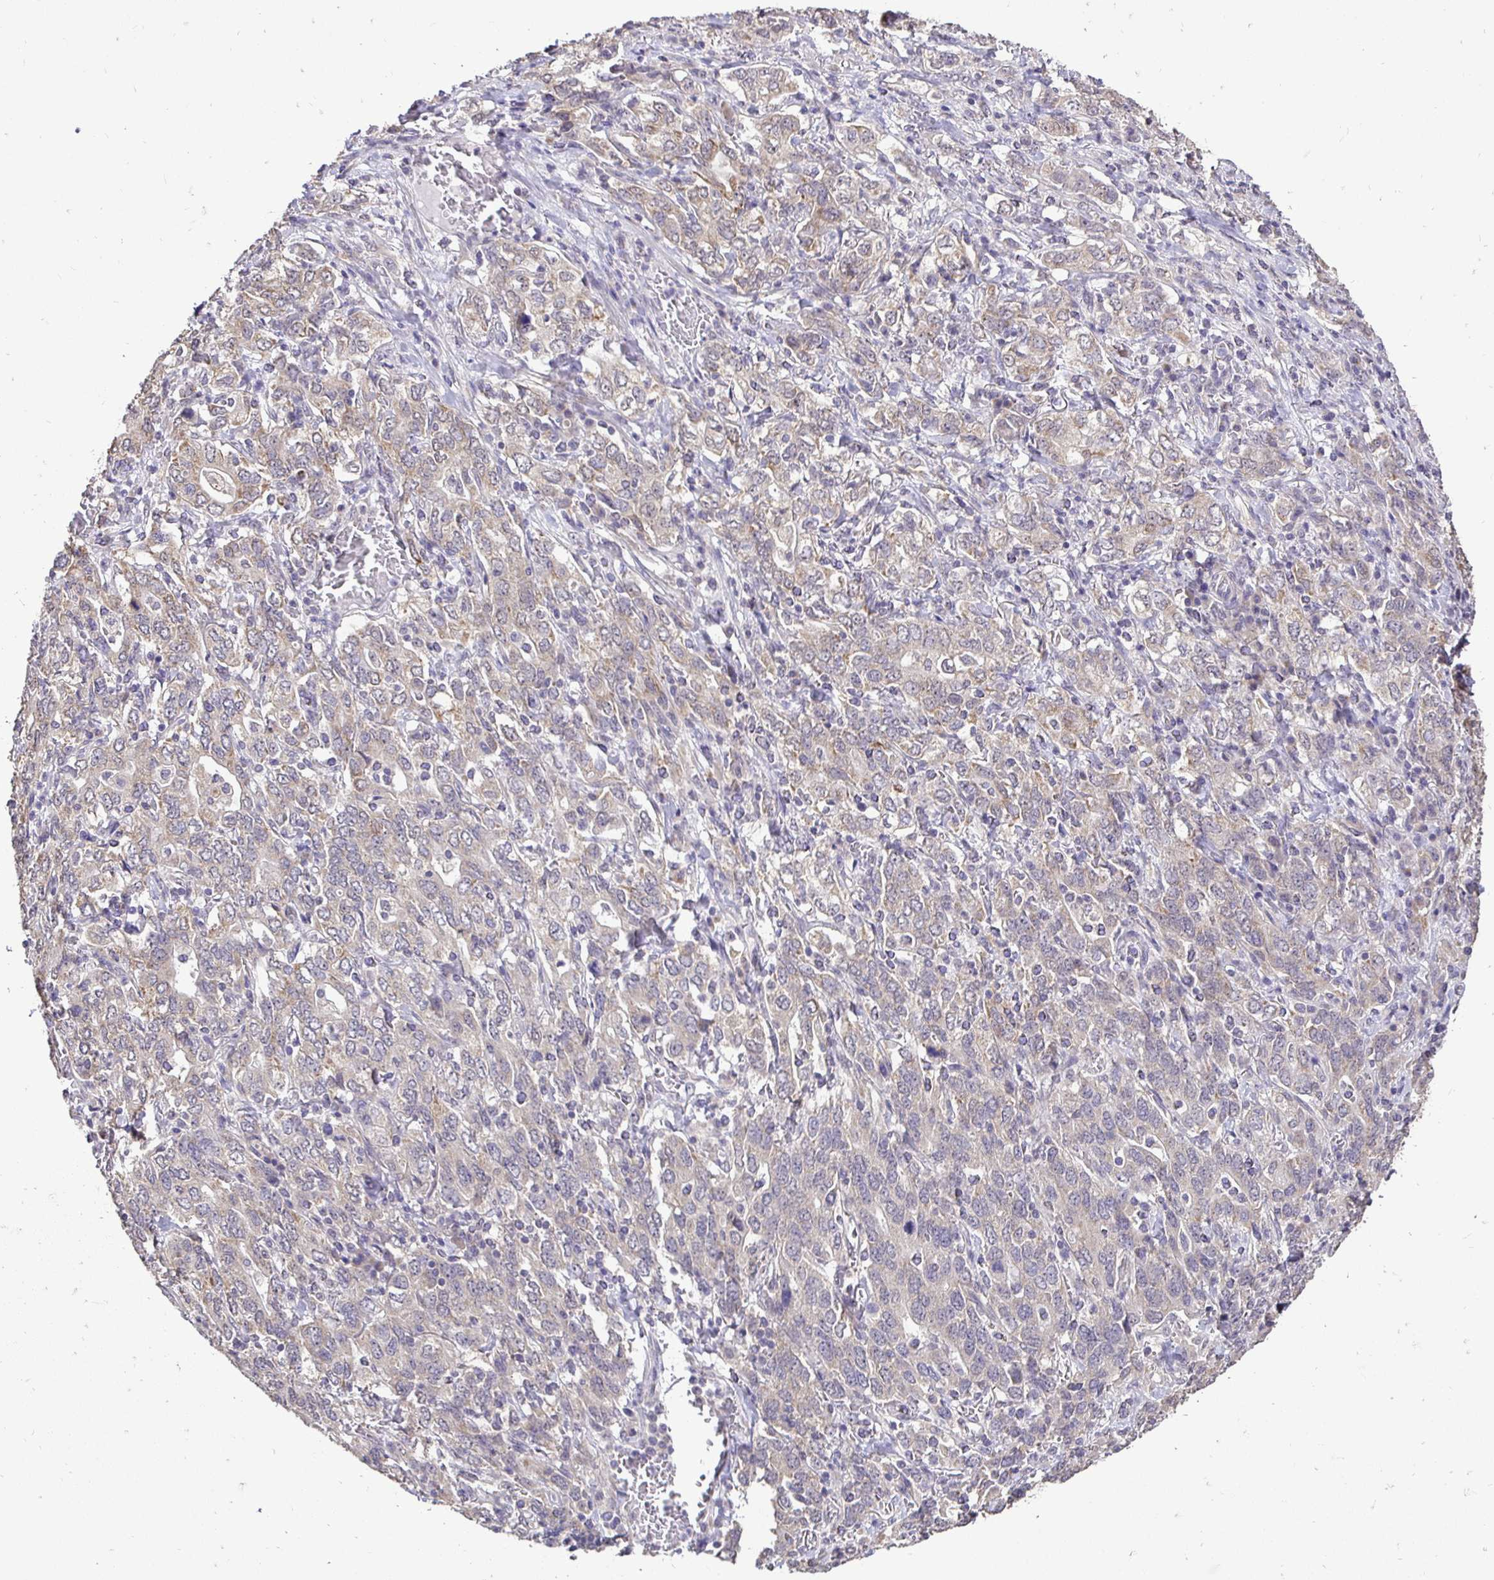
{"staining": {"intensity": "weak", "quantity": "<25%", "location": "cytoplasmic/membranous"}, "tissue": "stomach cancer", "cell_type": "Tumor cells", "image_type": "cancer", "snomed": [{"axis": "morphology", "description": "Adenocarcinoma, NOS"}, {"axis": "topography", "description": "Stomach, upper"}, {"axis": "topography", "description": "Stomach"}], "caption": "IHC of human adenocarcinoma (stomach) reveals no positivity in tumor cells.", "gene": "RHEBL1", "patient": {"sex": "male", "age": 62}}